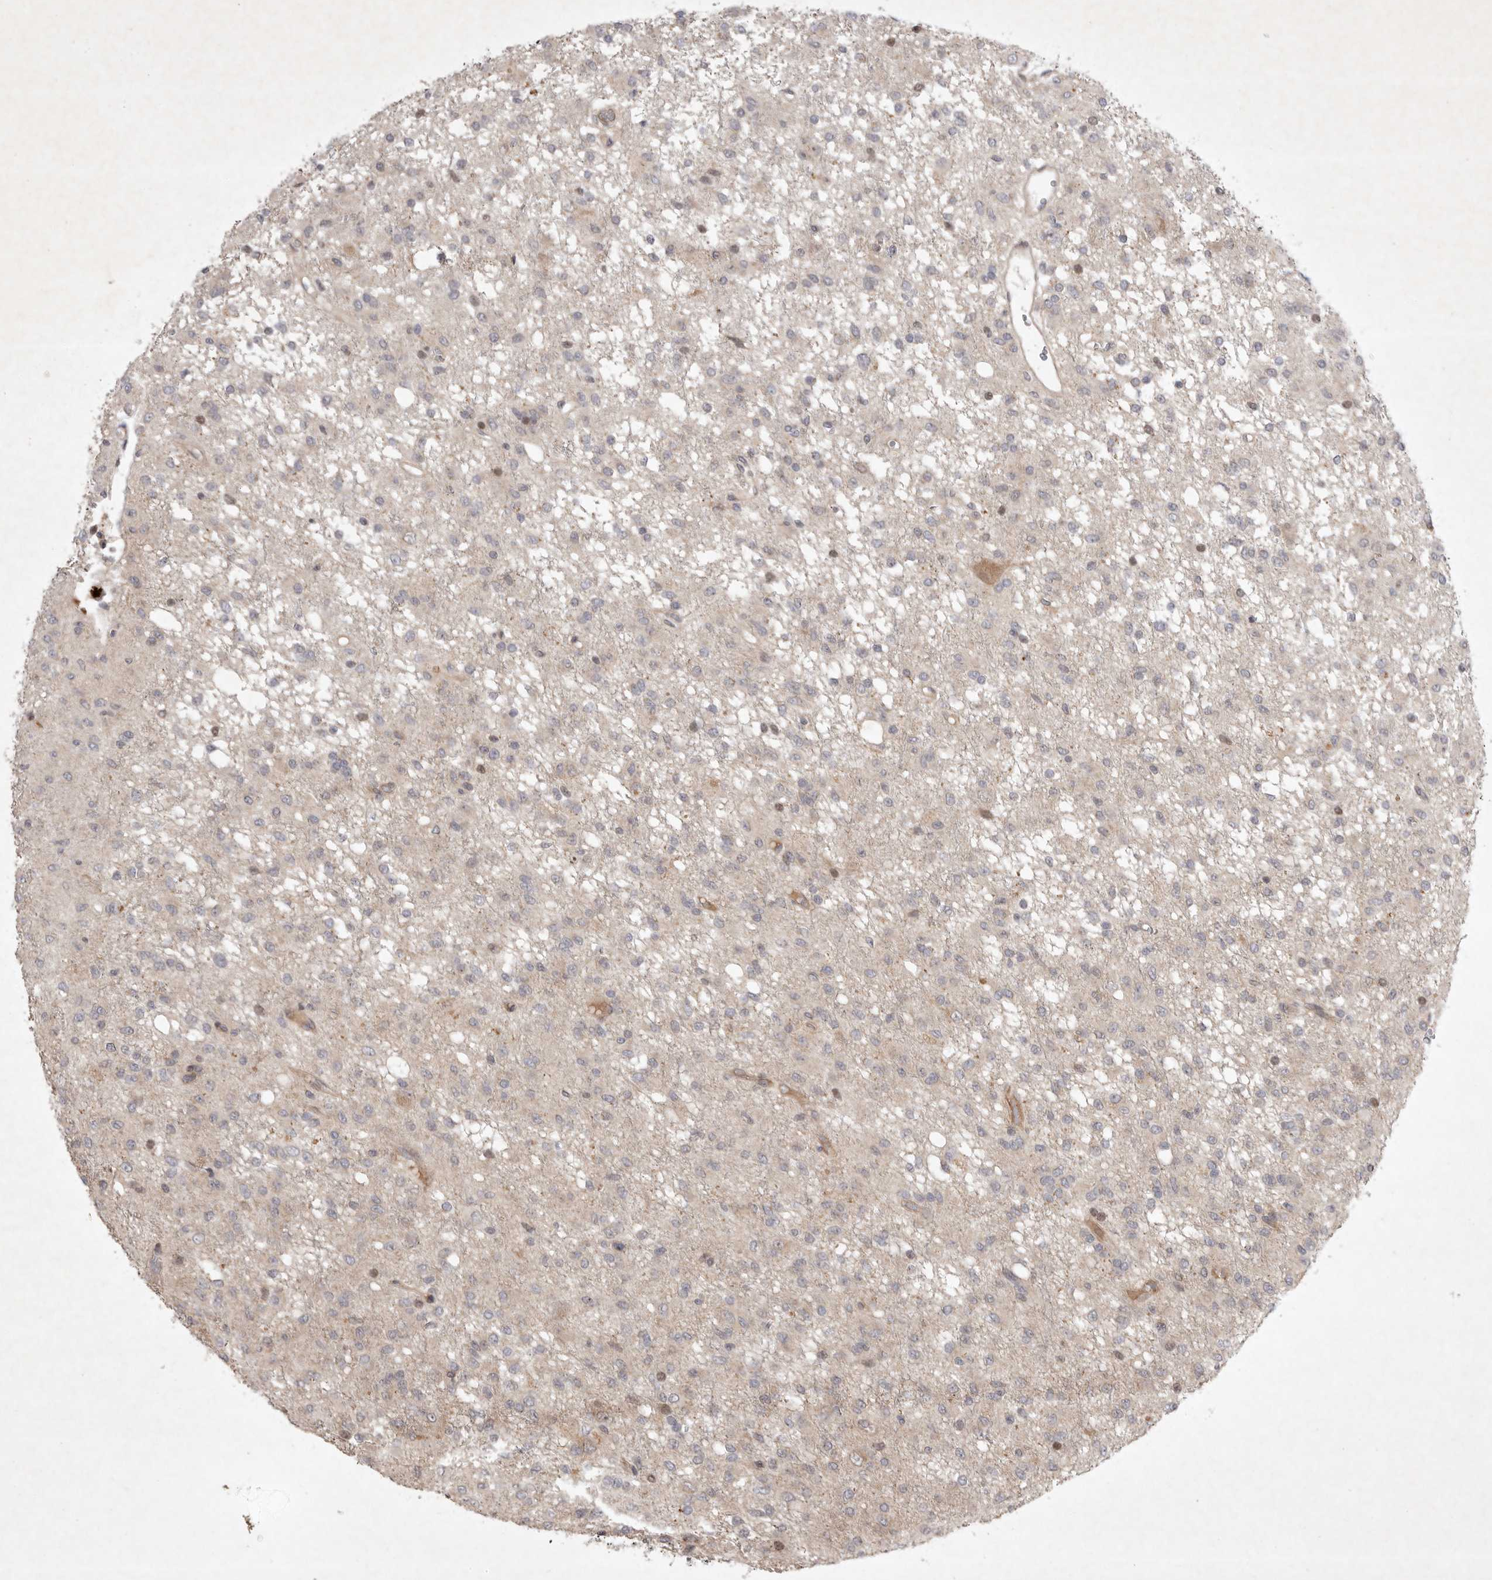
{"staining": {"intensity": "weak", "quantity": "<25%", "location": "nuclear"}, "tissue": "glioma", "cell_type": "Tumor cells", "image_type": "cancer", "snomed": [{"axis": "morphology", "description": "Glioma, malignant, High grade"}, {"axis": "topography", "description": "Brain"}], "caption": "Tumor cells show no significant protein expression in malignant glioma (high-grade).", "gene": "EIF2AK1", "patient": {"sex": "female", "age": 59}}